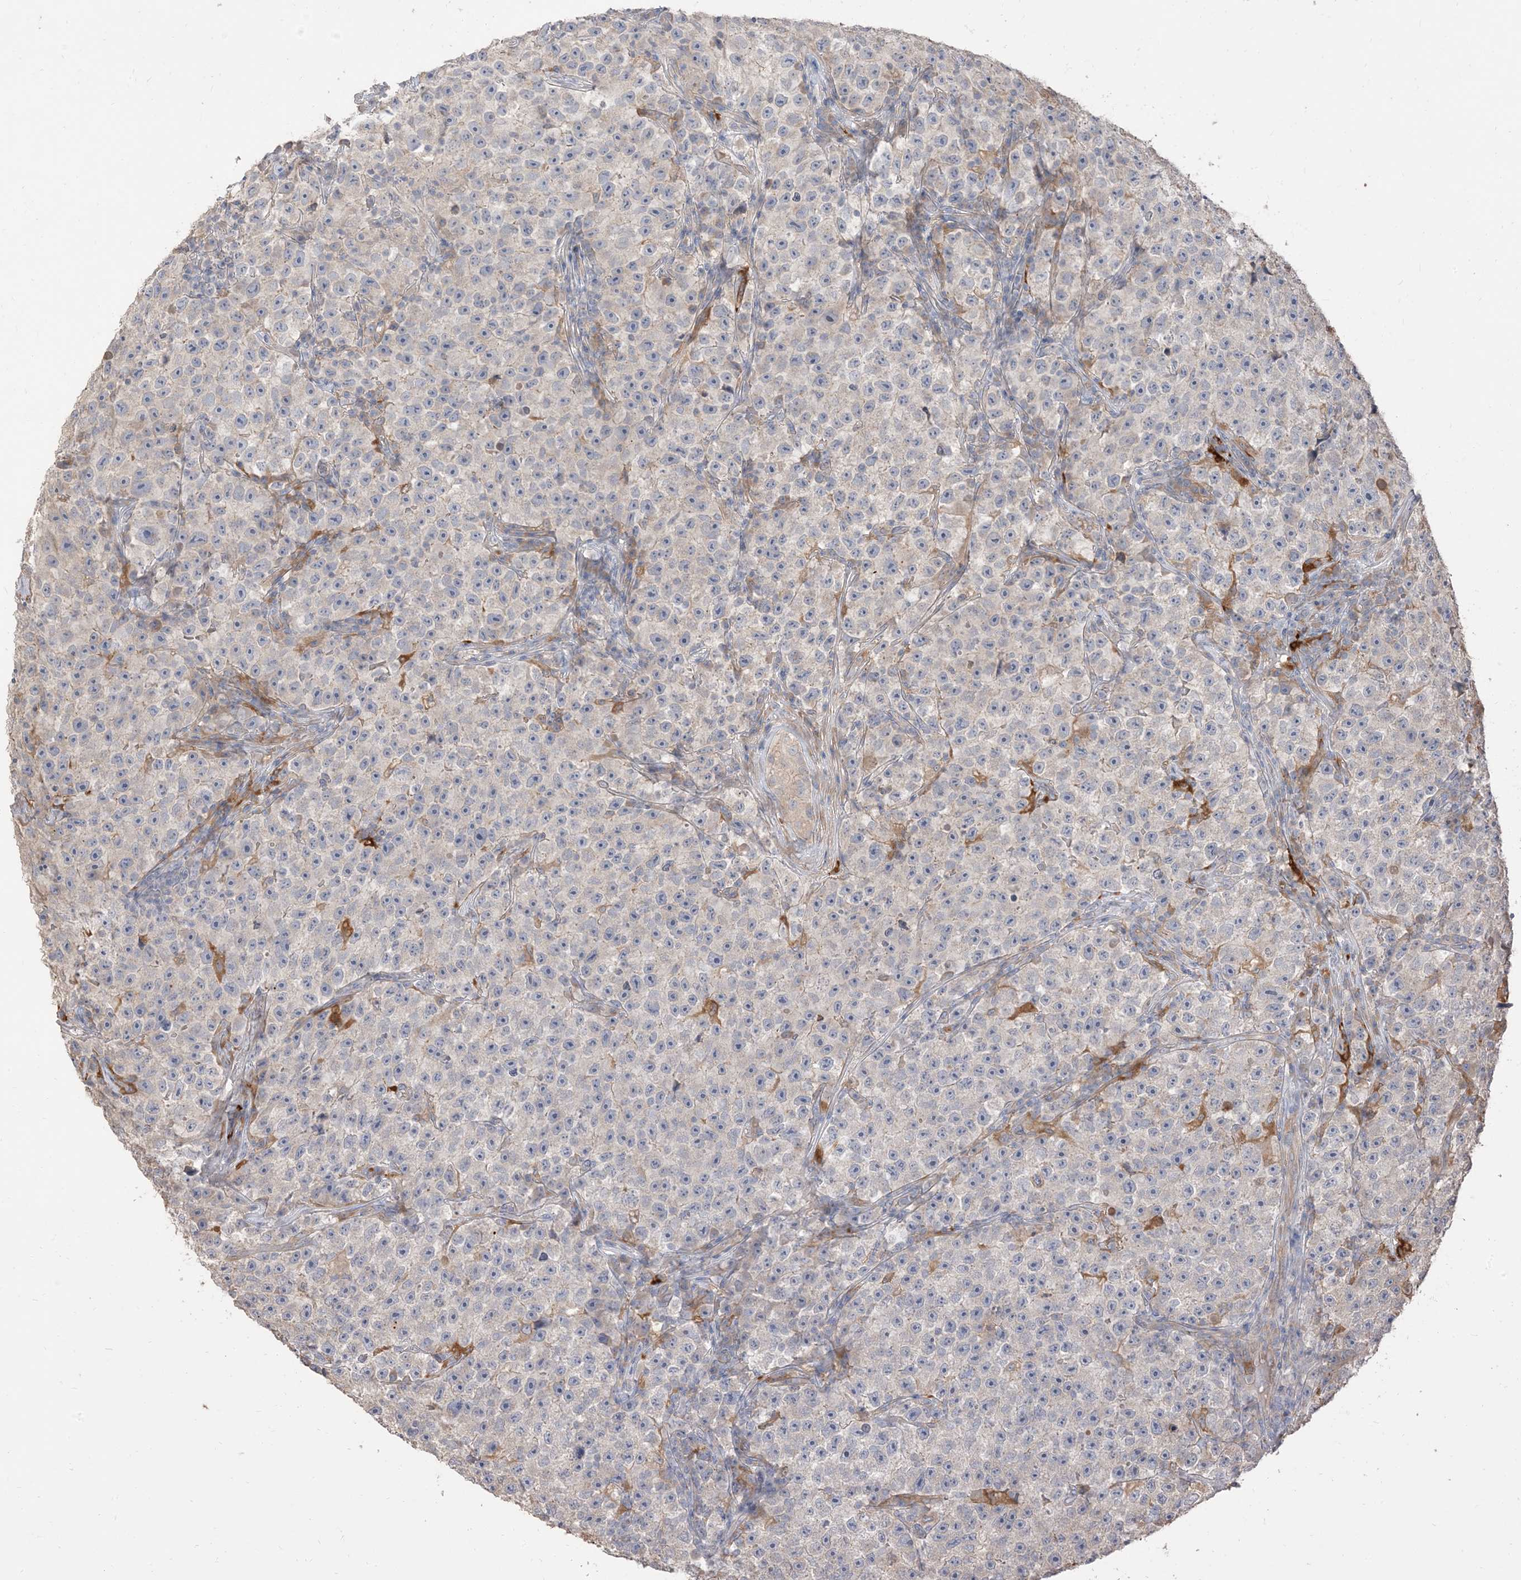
{"staining": {"intensity": "negative", "quantity": "none", "location": "none"}, "tissue": "testis cancer", "cell_type": "Tumor cells", "image_type": "cancer", "snomed": [{"axis": "morphology", "description": "Seminoma, NOS"}, {"axis": "topography", "description": "Testis"}], "caption": "Tumor cells are negative for brown protein staining in testis cancer. (DAB (3,3'-diaminobenzidine) immunohistochemistry (IHC), high magnification).", "gene": "RNF175", "patient": {"sex": "male", "age": 22}}